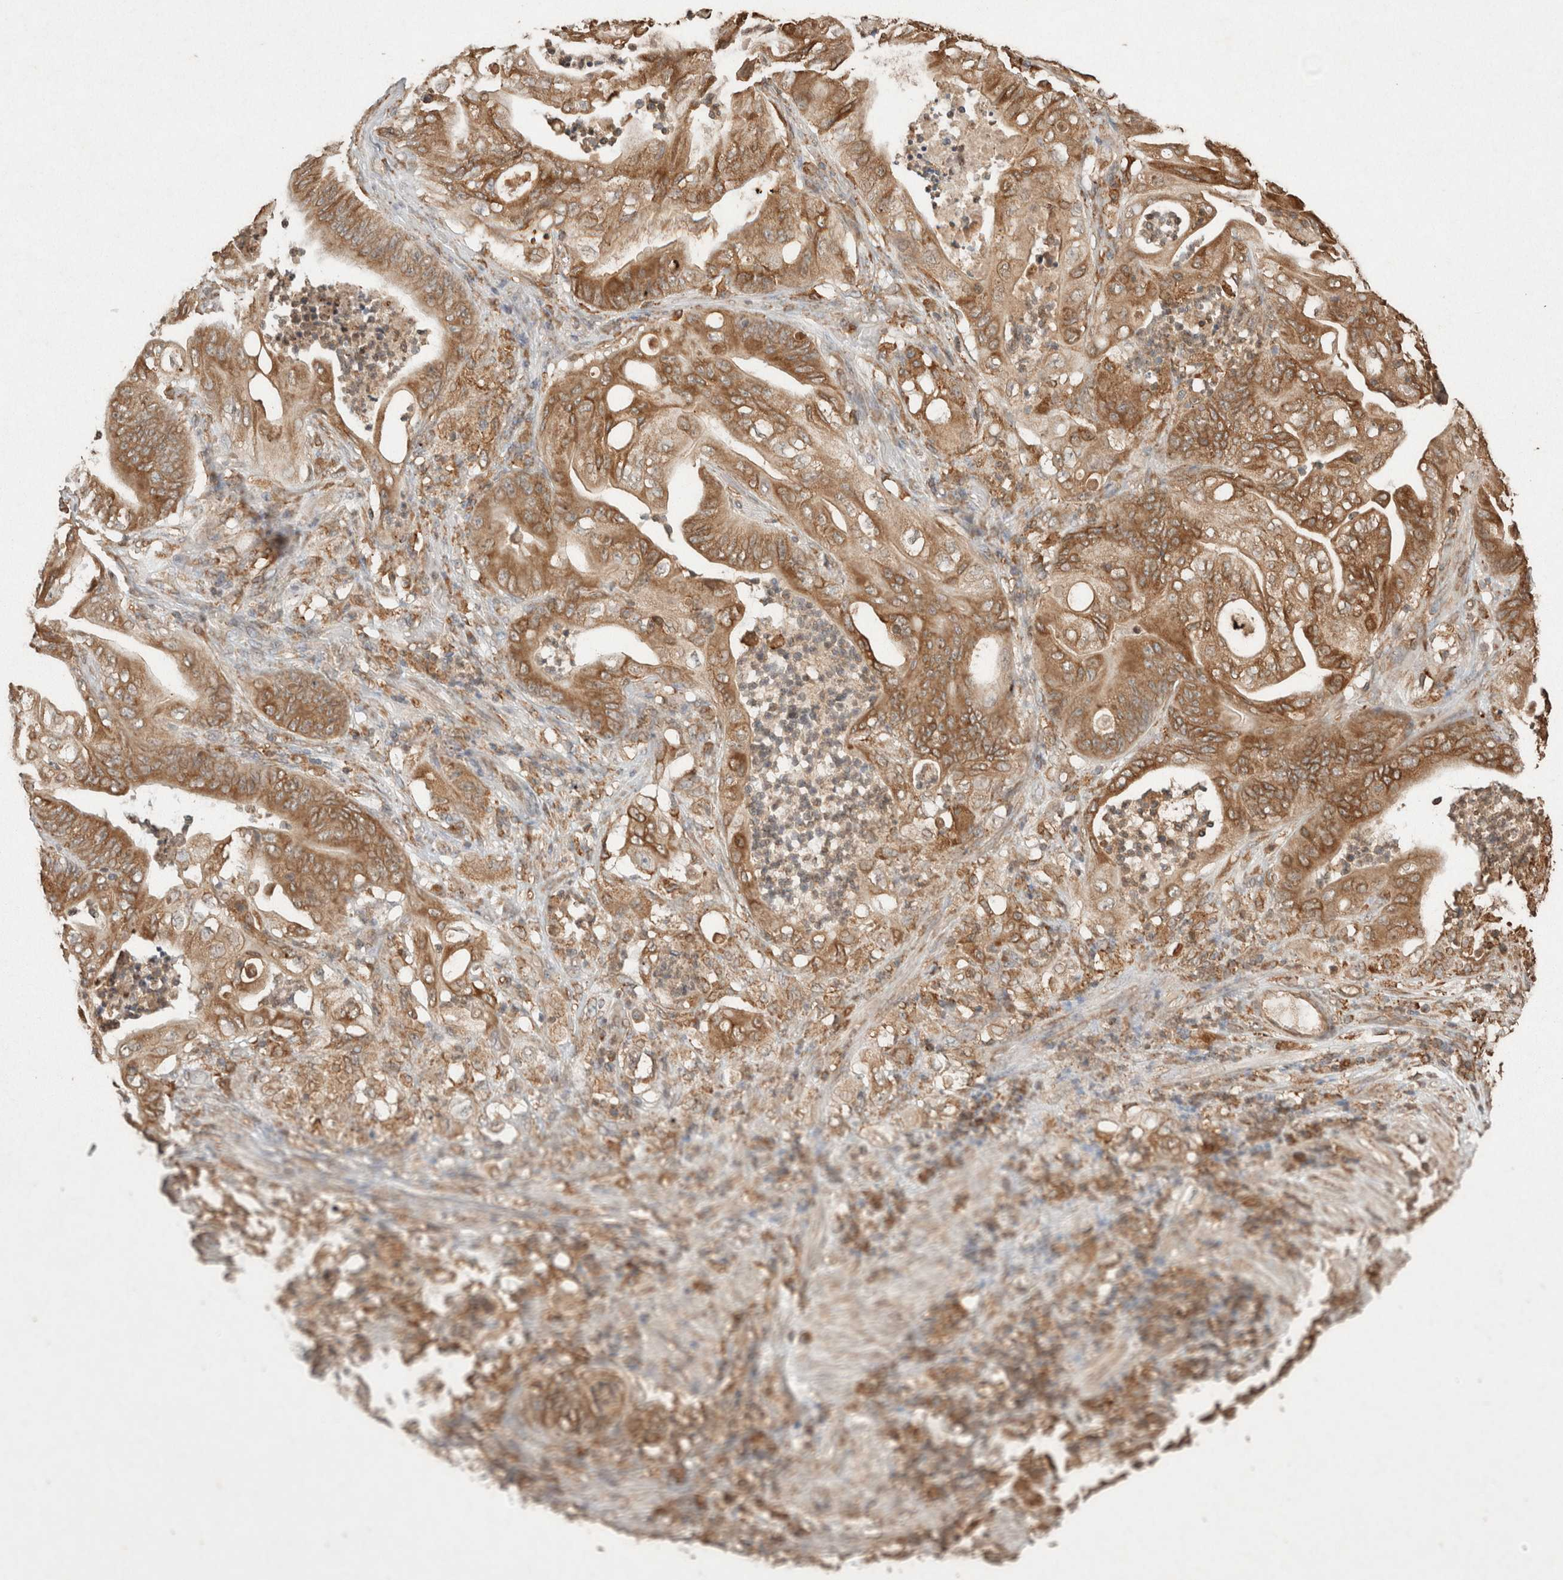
{"staining": {"intensity": "moderate", "quantity": ">75%", "location": "cytoplasmic/membranous"}, "tissue": "stomach cancer", "cell_type": "Tumor cells", "image_type": "cancer", "snomed": [{"axis": "morphology", "description": "Adenocarcinoma, NOS"}, {"axis": "topography", "description": "Stomach"}], "caption": "DAB immunohistochemical staining of human stomach adenocarcinoma shows moderate cytoplasmic/membranous protein expression in approximately >75% of tumor cells.", "gene": "ERAP1", "patient": {"sex": "female", "age": 73}}